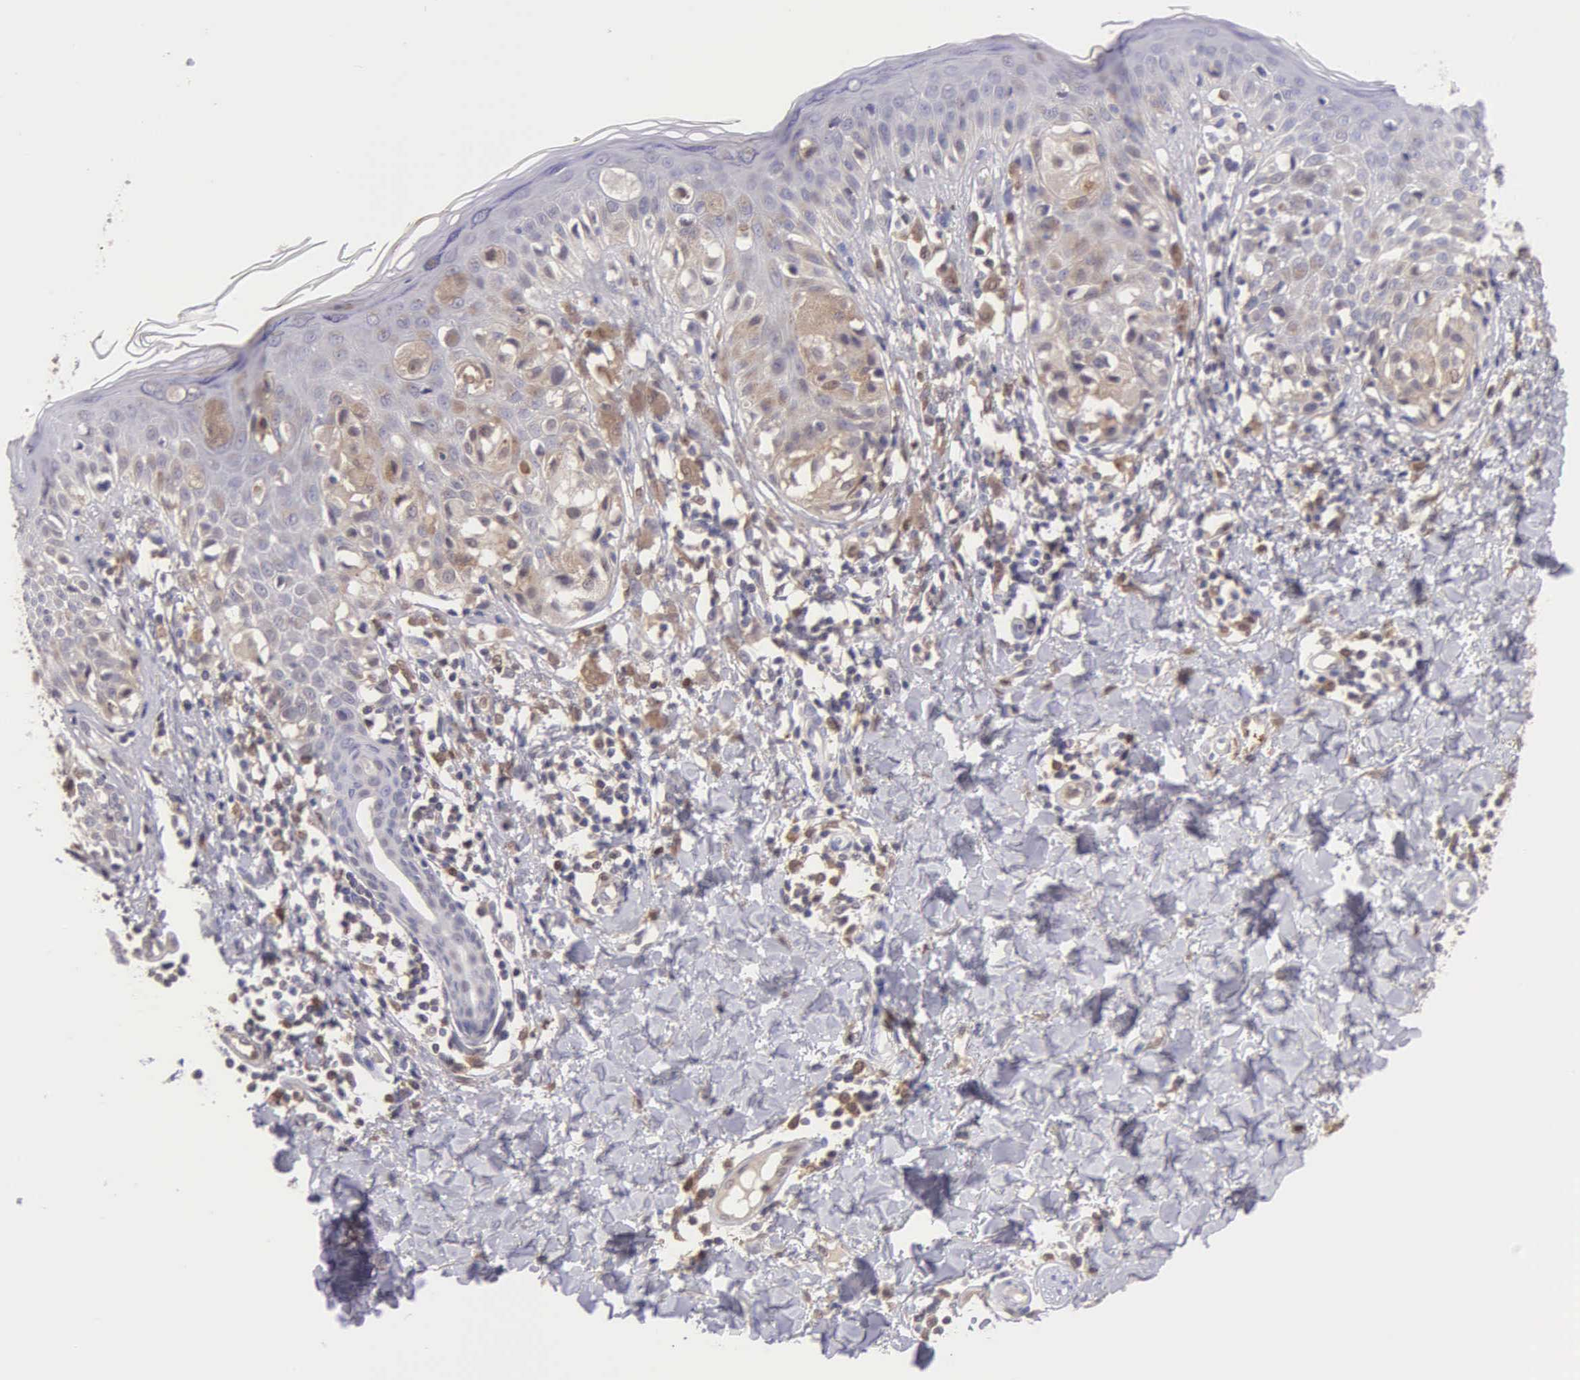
{"staining": {"intensity": "weak", "quantity": ">75%", "location": "cytoplasmic/membranous"}, "tissue": "melanoma", "cell_type": "Tumor cells", "image_type": "cancer", "snomed": [{"axis": "morphology", "description": "Malignant melanoma, NOS"}, {"axis": "topography", "description": "Skin"}], "caption": "There is low levels of weak cytoplasmic/membranous expression in tumor cells of melanoma, as demonstrated by immunohistochemical staining (brown color).", "gene": "BID", "patient": {"sex": "female", "age": 55}}